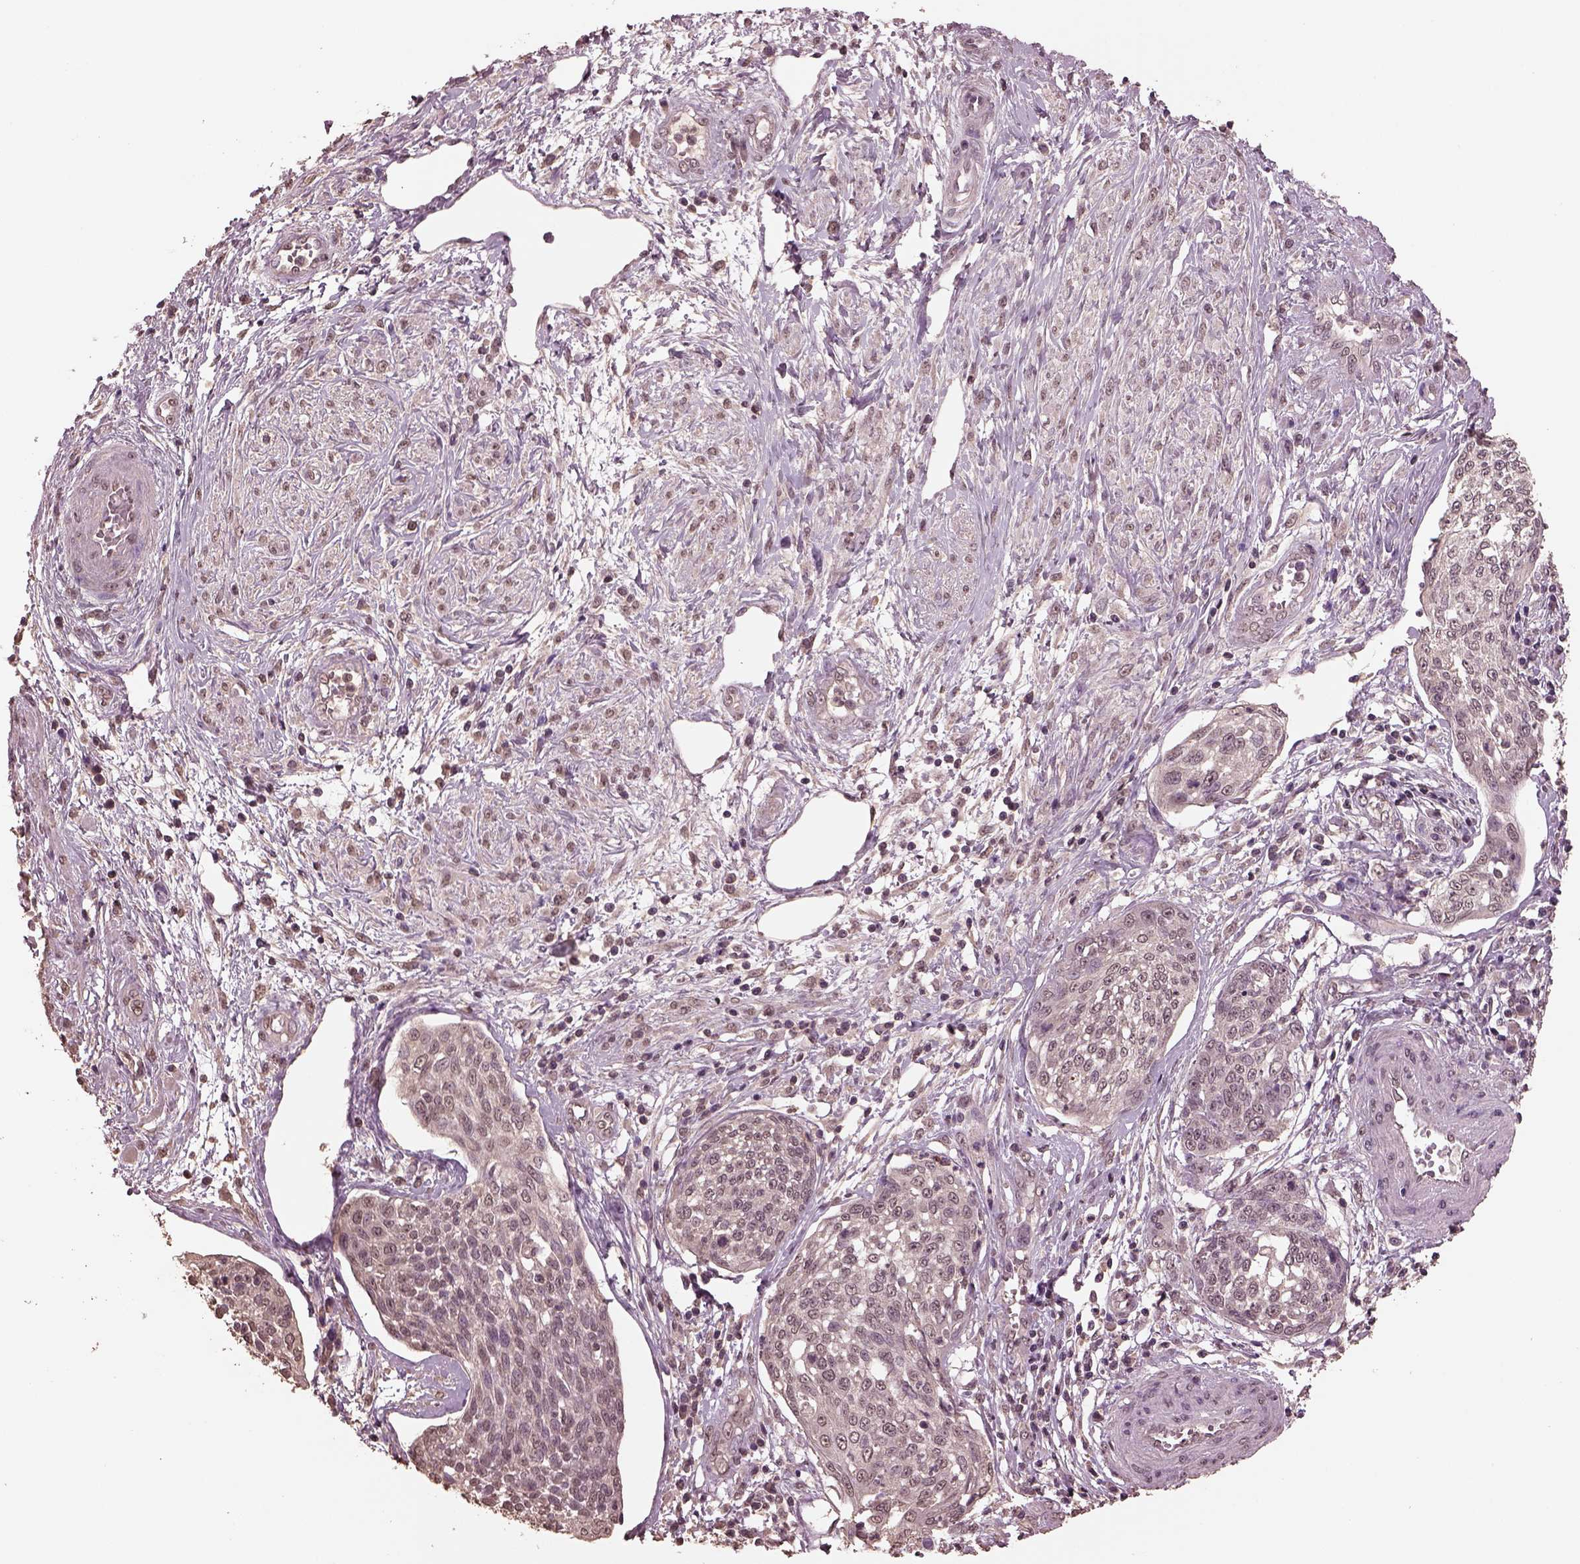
{"staining": {"intensity": "negative", "quantity": "none", "location": "none"}, "tissue": "cervical cancer", "cell_type": "Tumor cells", "image_type": "cancer", "snomed": [{"axis": "morphology", "description": "Squamous cell carcinoma, NOS"}, {"axis": "topography", "description": "Cervix"}], "caption": "Image shows no significant protein expression in tumor cells of cervical squamous cell carcinoma.", "gene": "CPT1C", "patient": {"sex": "female", "age": 34}}